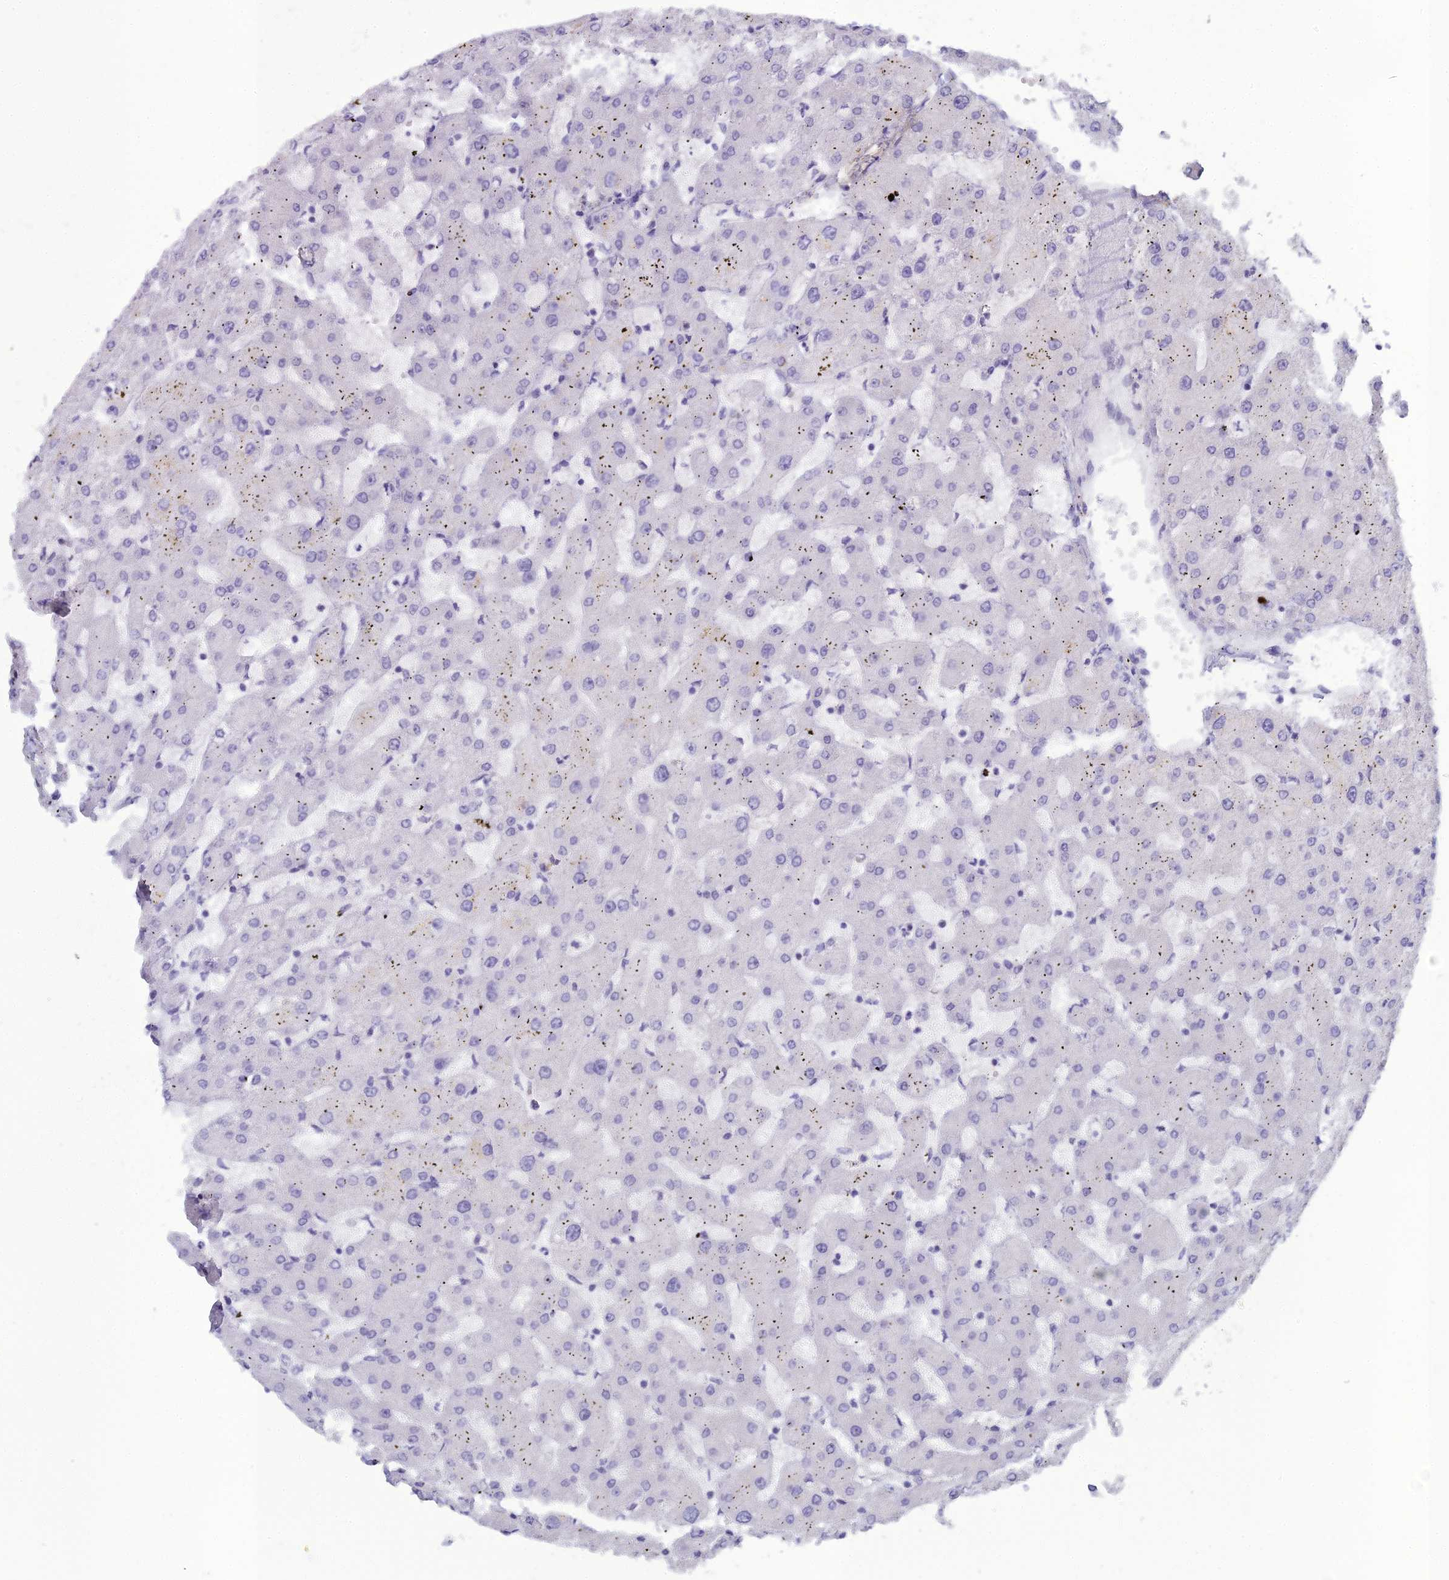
{"staining": {"intensity": "negative", "quantity": "none", "location": "none"}, "tissue": "liver", "cell_type": "Cholangiocytes", "image_type": "normal", "snomed": [{"axis": "morphology", "description": "Normal tissue, NOS"}, {"axis": "topography", "description": "Liver"}], "caption": "This is an IHC micrograph of unremarkable human liver. There is no expression in cholangiocytes.", "gene": "RGL3", "patient": {"sex": "female", "age": 63}}